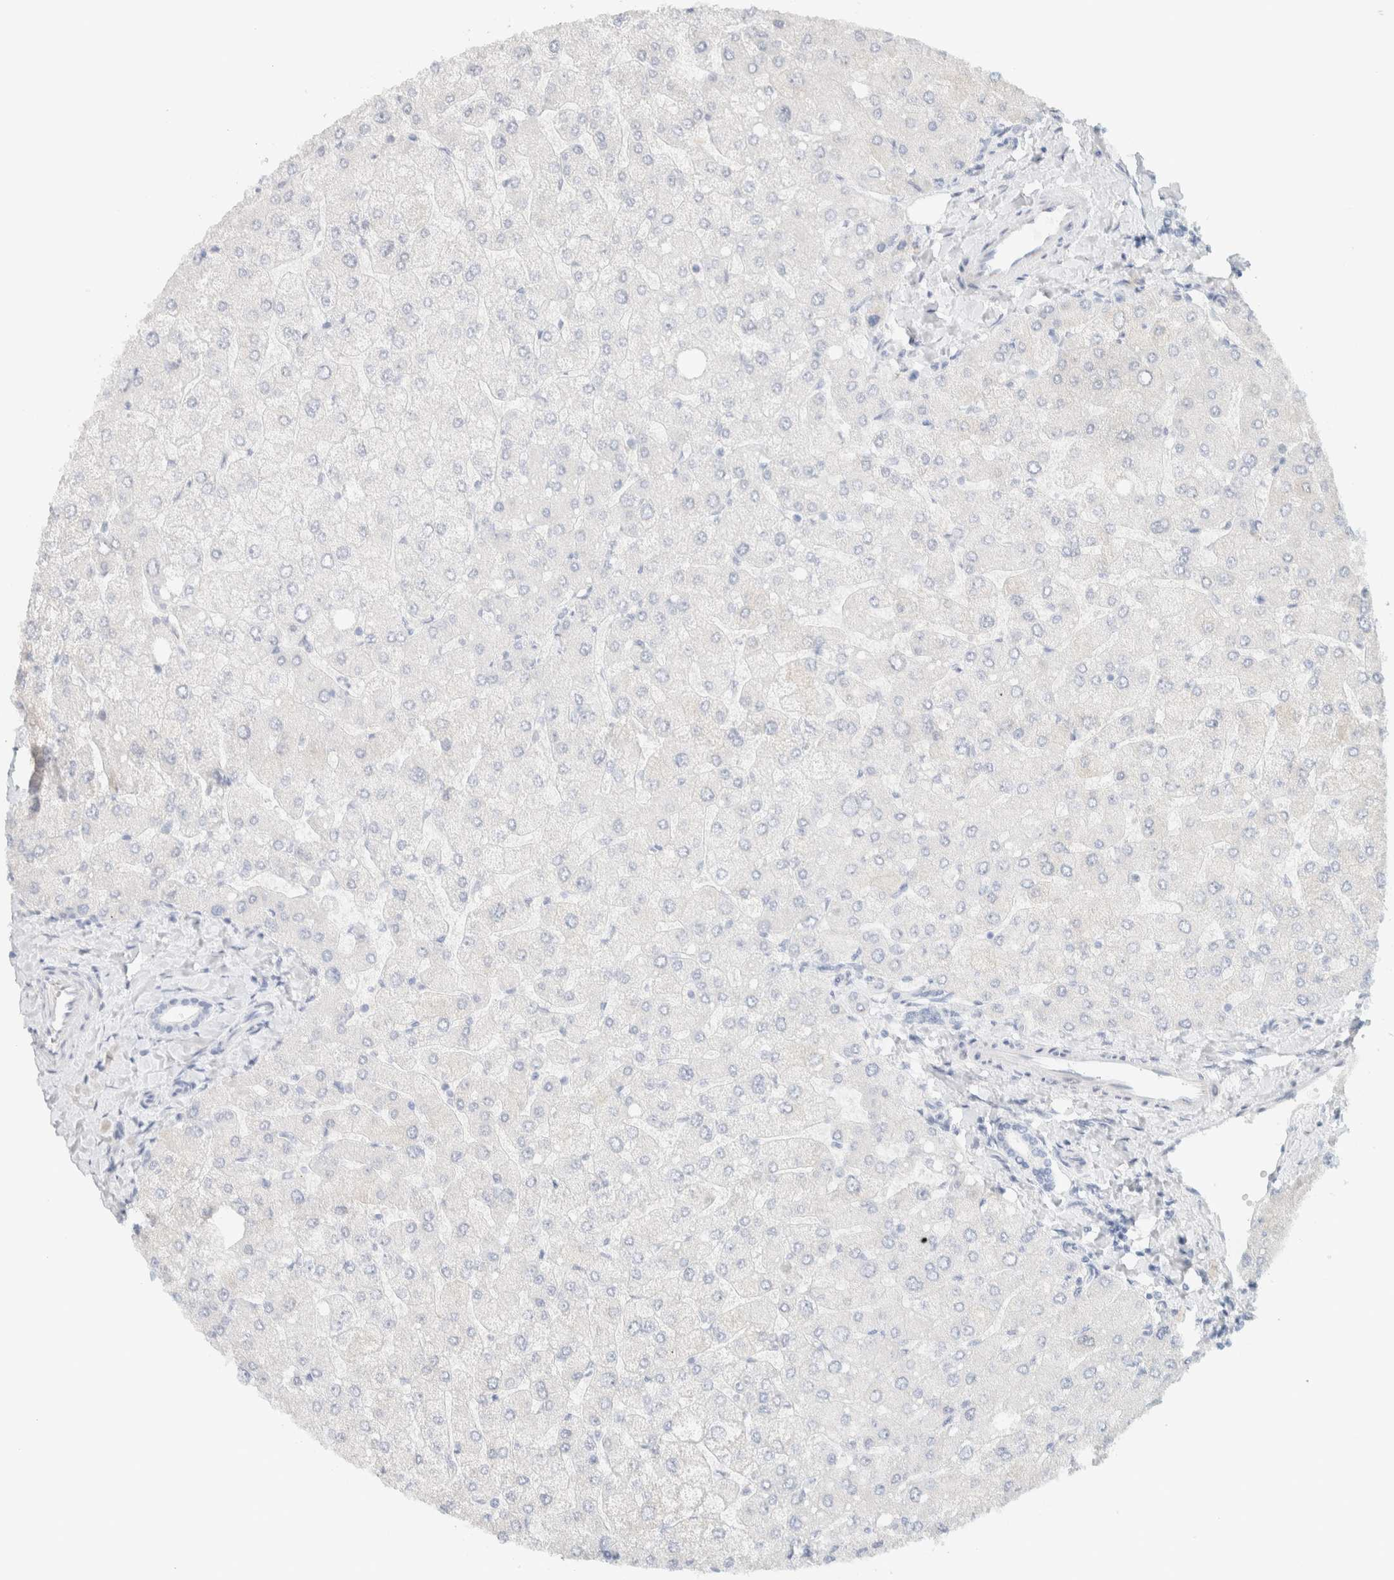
{"staining": {"intensity": "negative", "quantity": "none", "location": "none"}, "tissue": "liver", "cell_type": "Cholangiocytes", "image_type": "normal", "snomed": [{"axis": "morphology", "description": "Normal tissue, NOS"}, {"axis": "topography", "description": "Liver"}], "caption": "The photomicrograph displays no staining of cholangiocytes in unremarkable liver. (DAB immunohistochemistry visualized using brightfield microscopy, high magnification).", "gene": "SPNS3", "patient": {"sex": "male", "age": 55}}